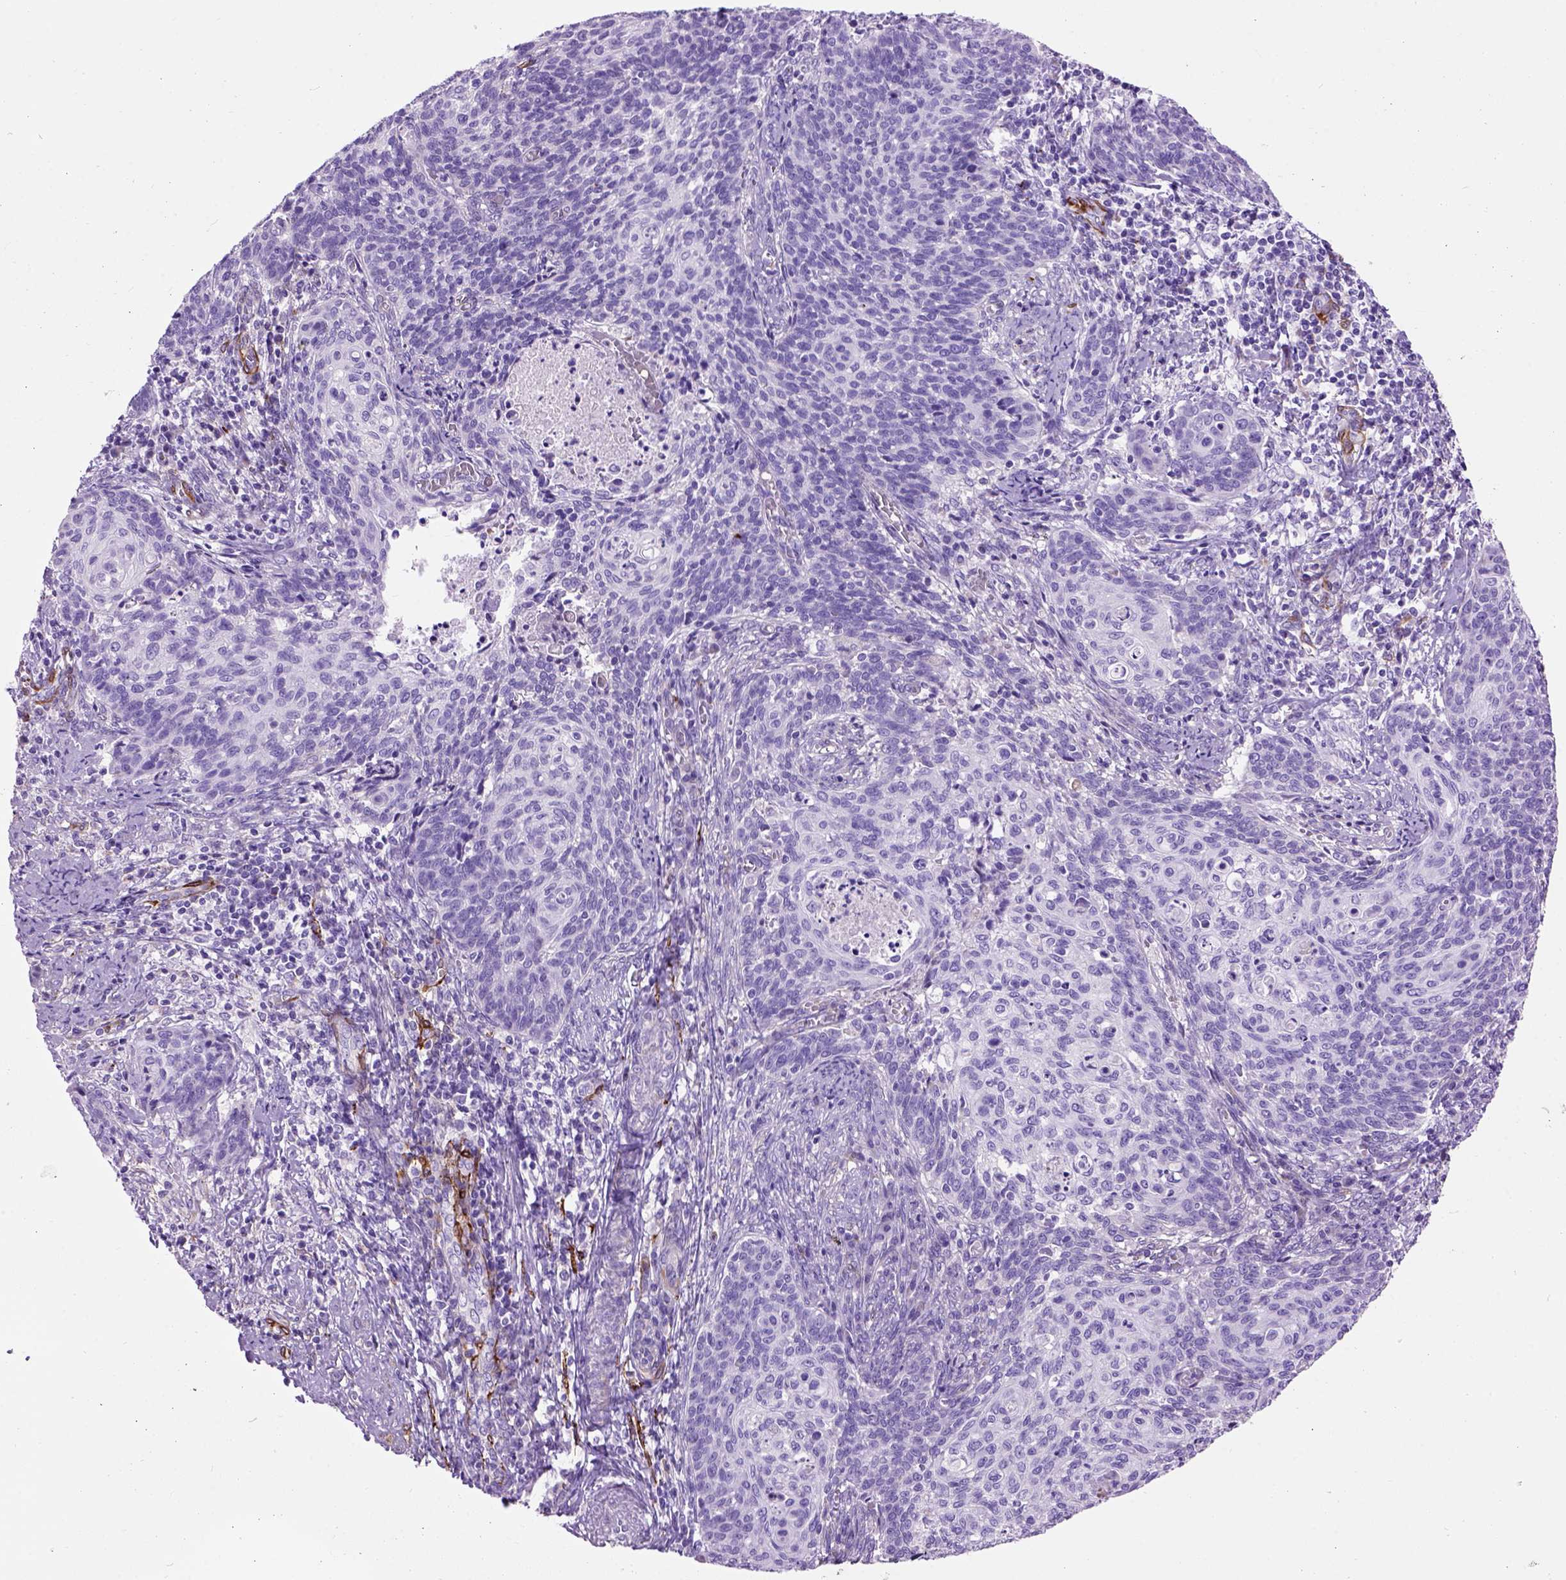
{"staining": {"intensity": "negative", "quantity": "none", "location": "none"}, "tissue": "cervical cancer", "cell_type": "Tumor cells", "image_type": "cancer", "snomed": [{"axis": "morphology", "description": "Normal tissue, NOS"}, {"axis": "morphology", "description": "Squamous cell carcinoma, NOS"}, {"axis": "topography", "description": "Cervix"}], "caption": "The micrograph demonstrates no staining of tumor cells in cervical squamous cell carcinoma.", "gene": "MAPT", "patient": {"sex": "female", "age": 39}}